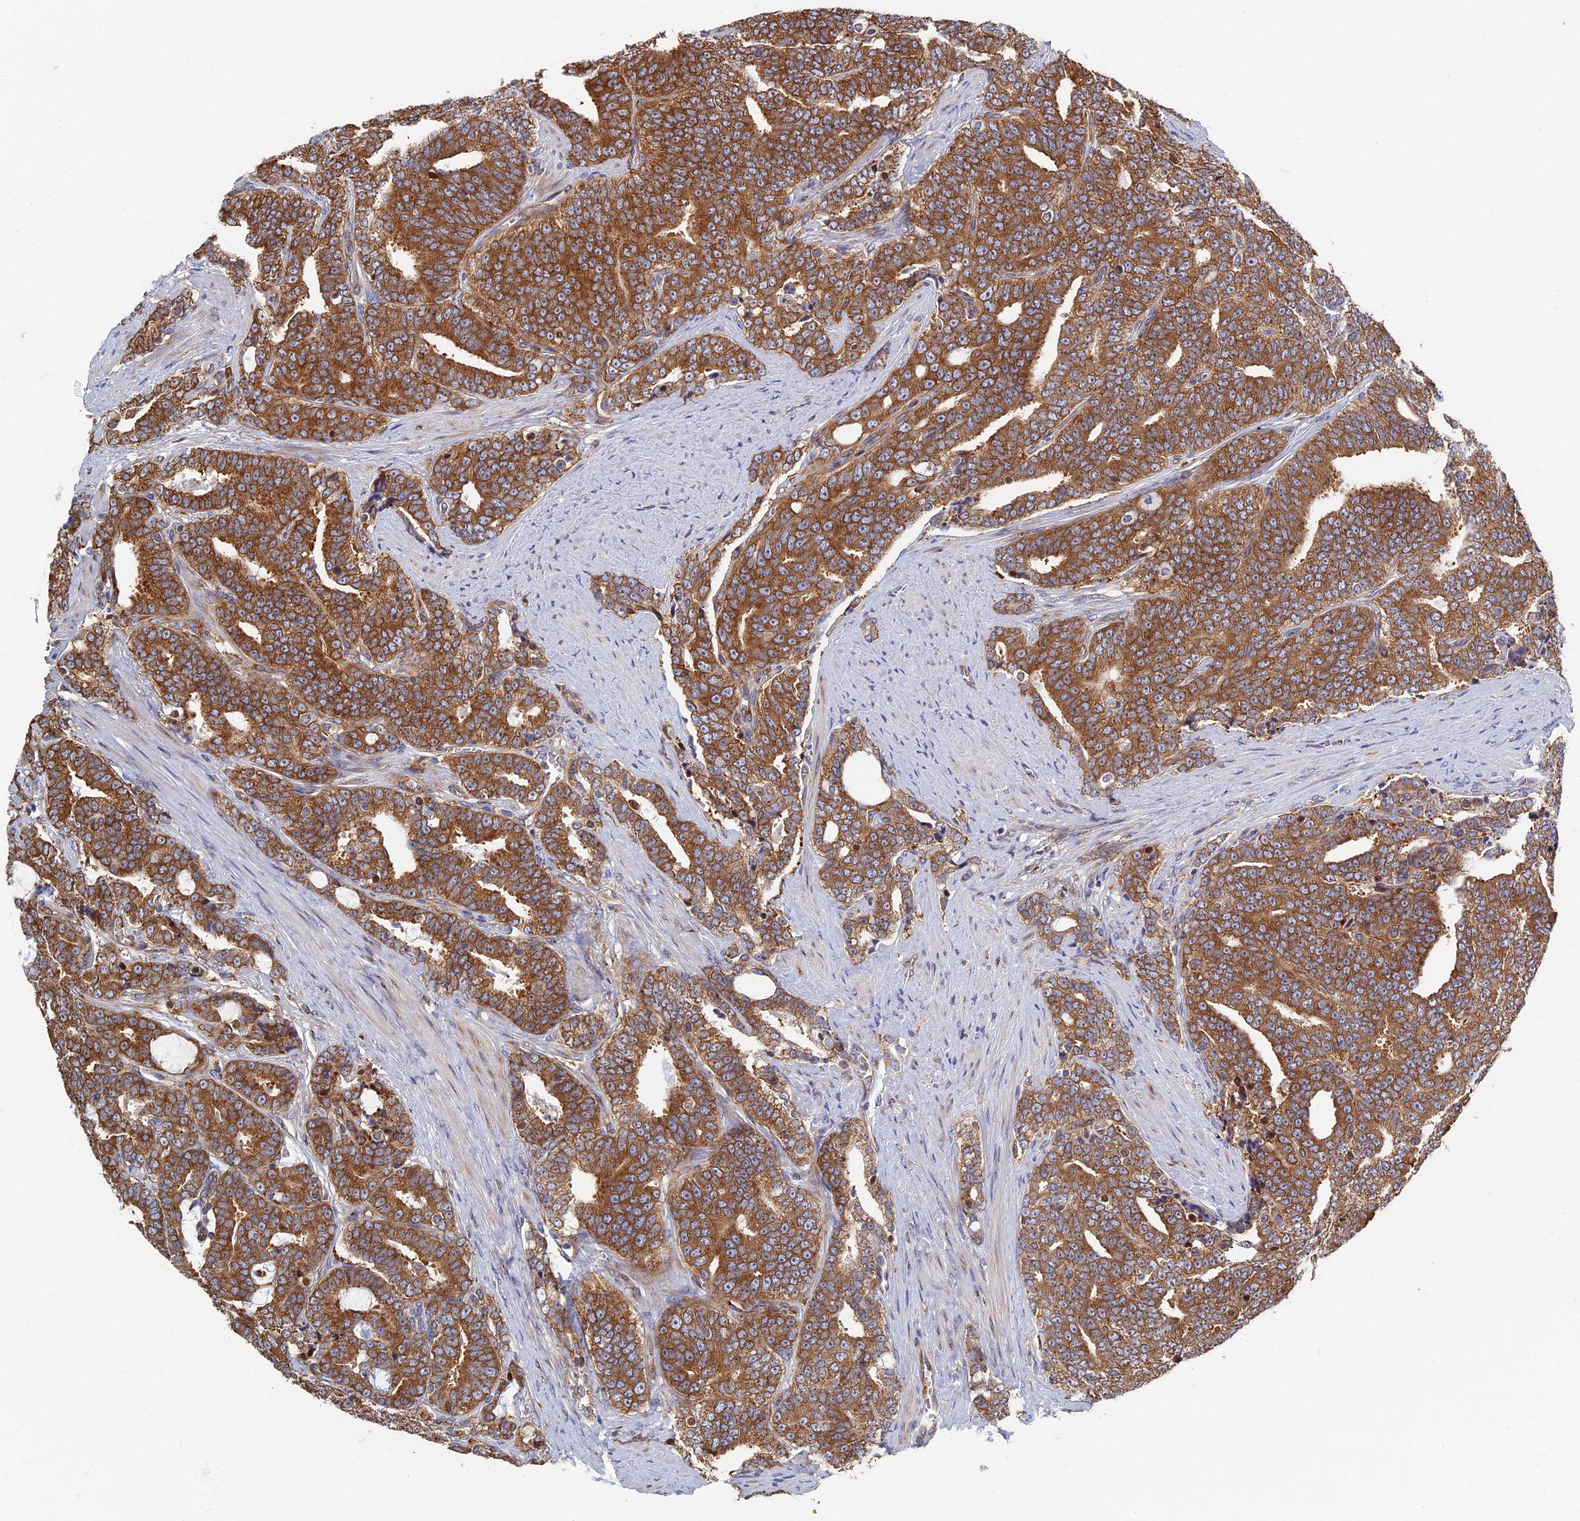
{"staining": {"intensity": "moderate", "quantity": ">75%", "location": "cytoplasmic/membranous"}, "tissue": "prostate cancer", "cell_type": "Tumor cells", "image_type": "cancer", "snomed": [{"axis": "morphology", "description": "Adenocarcinoma, High grade"}, {"axis": "topography", "description": "Prostate and seminal vesicle, NOS"}], "caption": "Protein staining of prostate adenocarcinoma (high-grade) tissue reveals moderate cytoplasmic/membranous expression in approximately >75% of tumor cells.", "gene": "YBX1", "patient": {"sex": "male", "age": 67}}